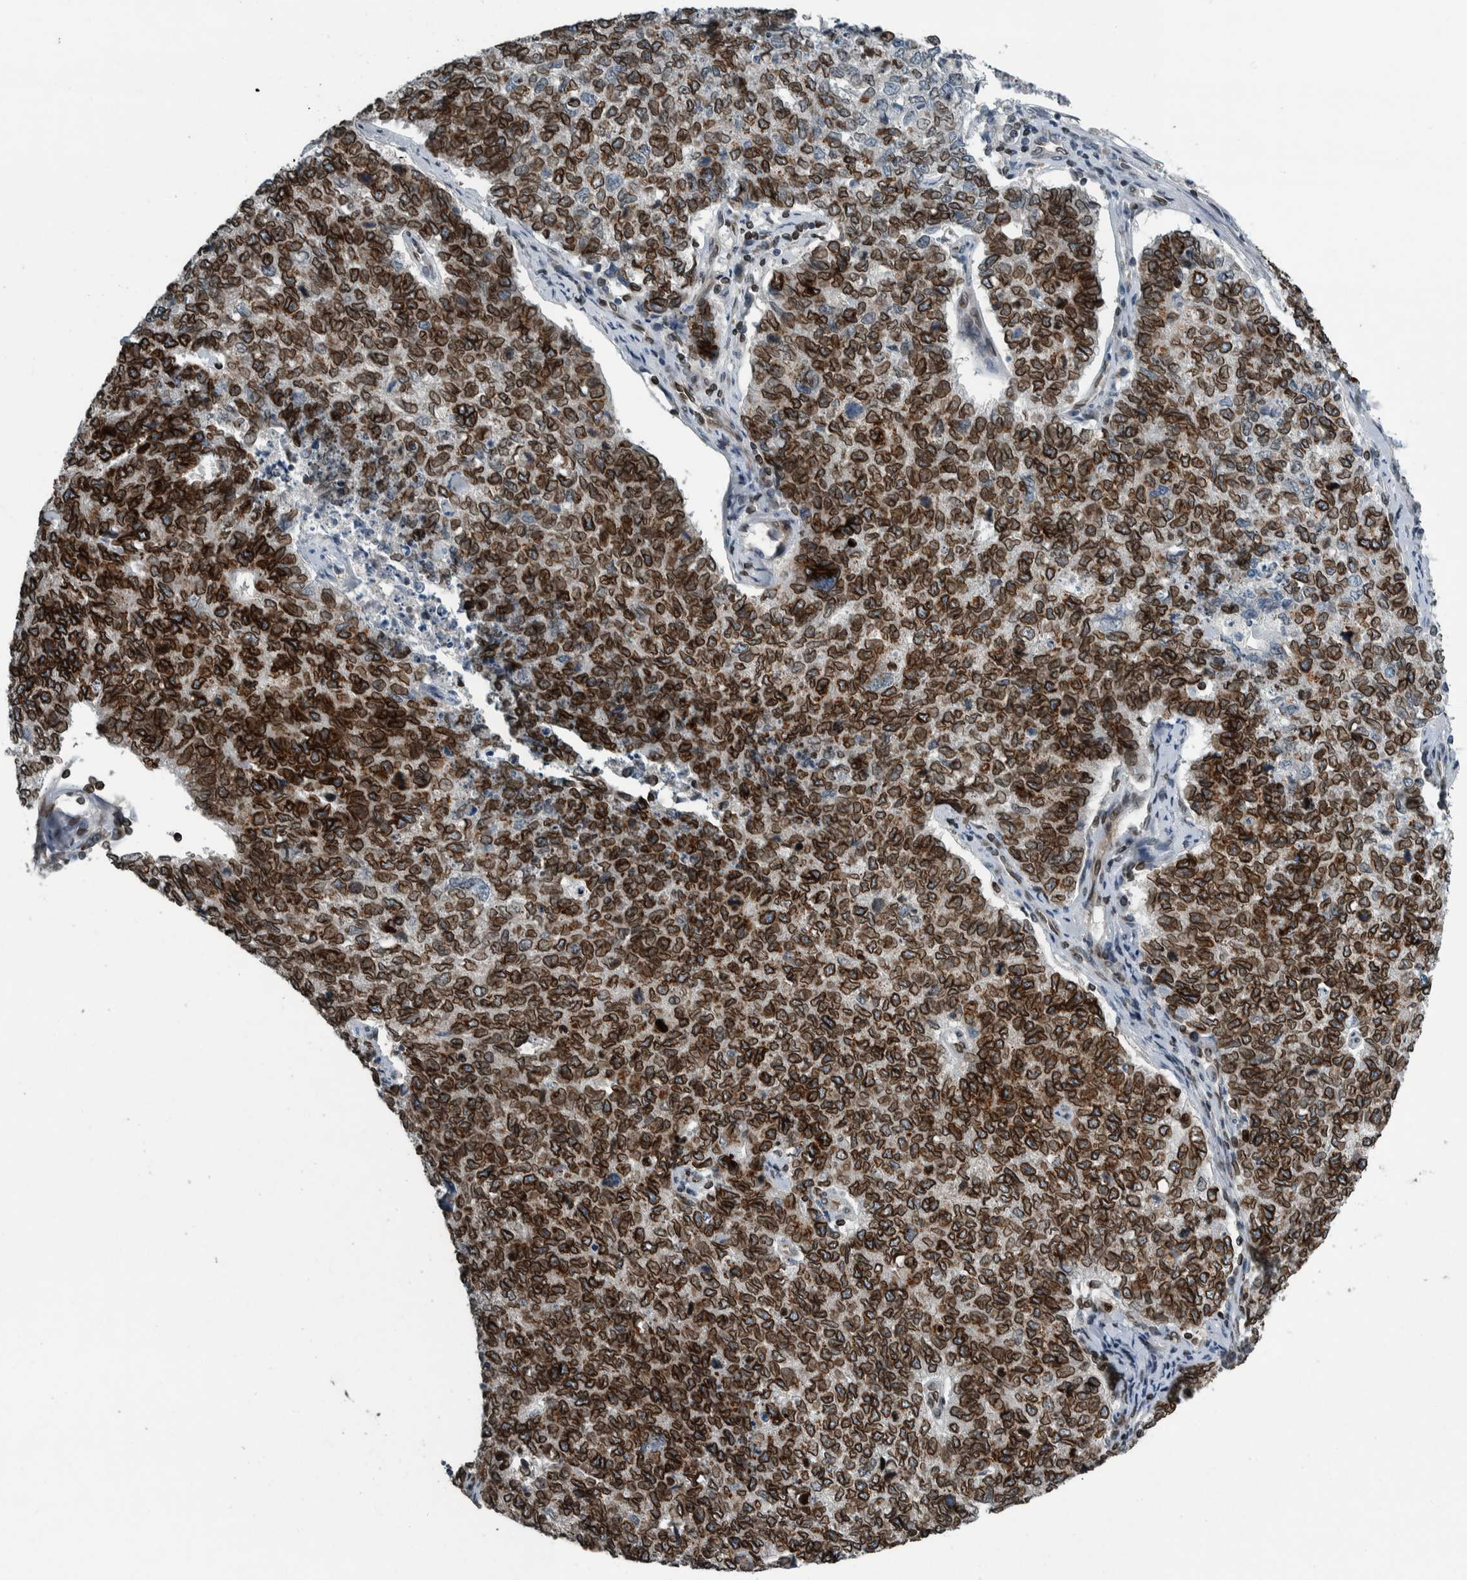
{"staining": {"intensity": "strong", "quantity": ">75%", "location": "cytoplasmic/membranous,nuclear"}, "tissue": "cervical cancer", "cell_type": "Tumor cells", "image_type": "cancer", "snomed": [{"axis": "morphology", "description": "Squamous cell carcinoma, NOS"}, {"axis": "topography", "description": "Cervix"}], "caption": "Squamous cell carcinoma (cervical) was stained to show a protein in brown. There is high levels of strong cytoplasmic/membranous and nuclear expression in approximately >75% of tumor cells.", "gene": "FAM135B", "patient": {"sex": "female", "age": 63}}